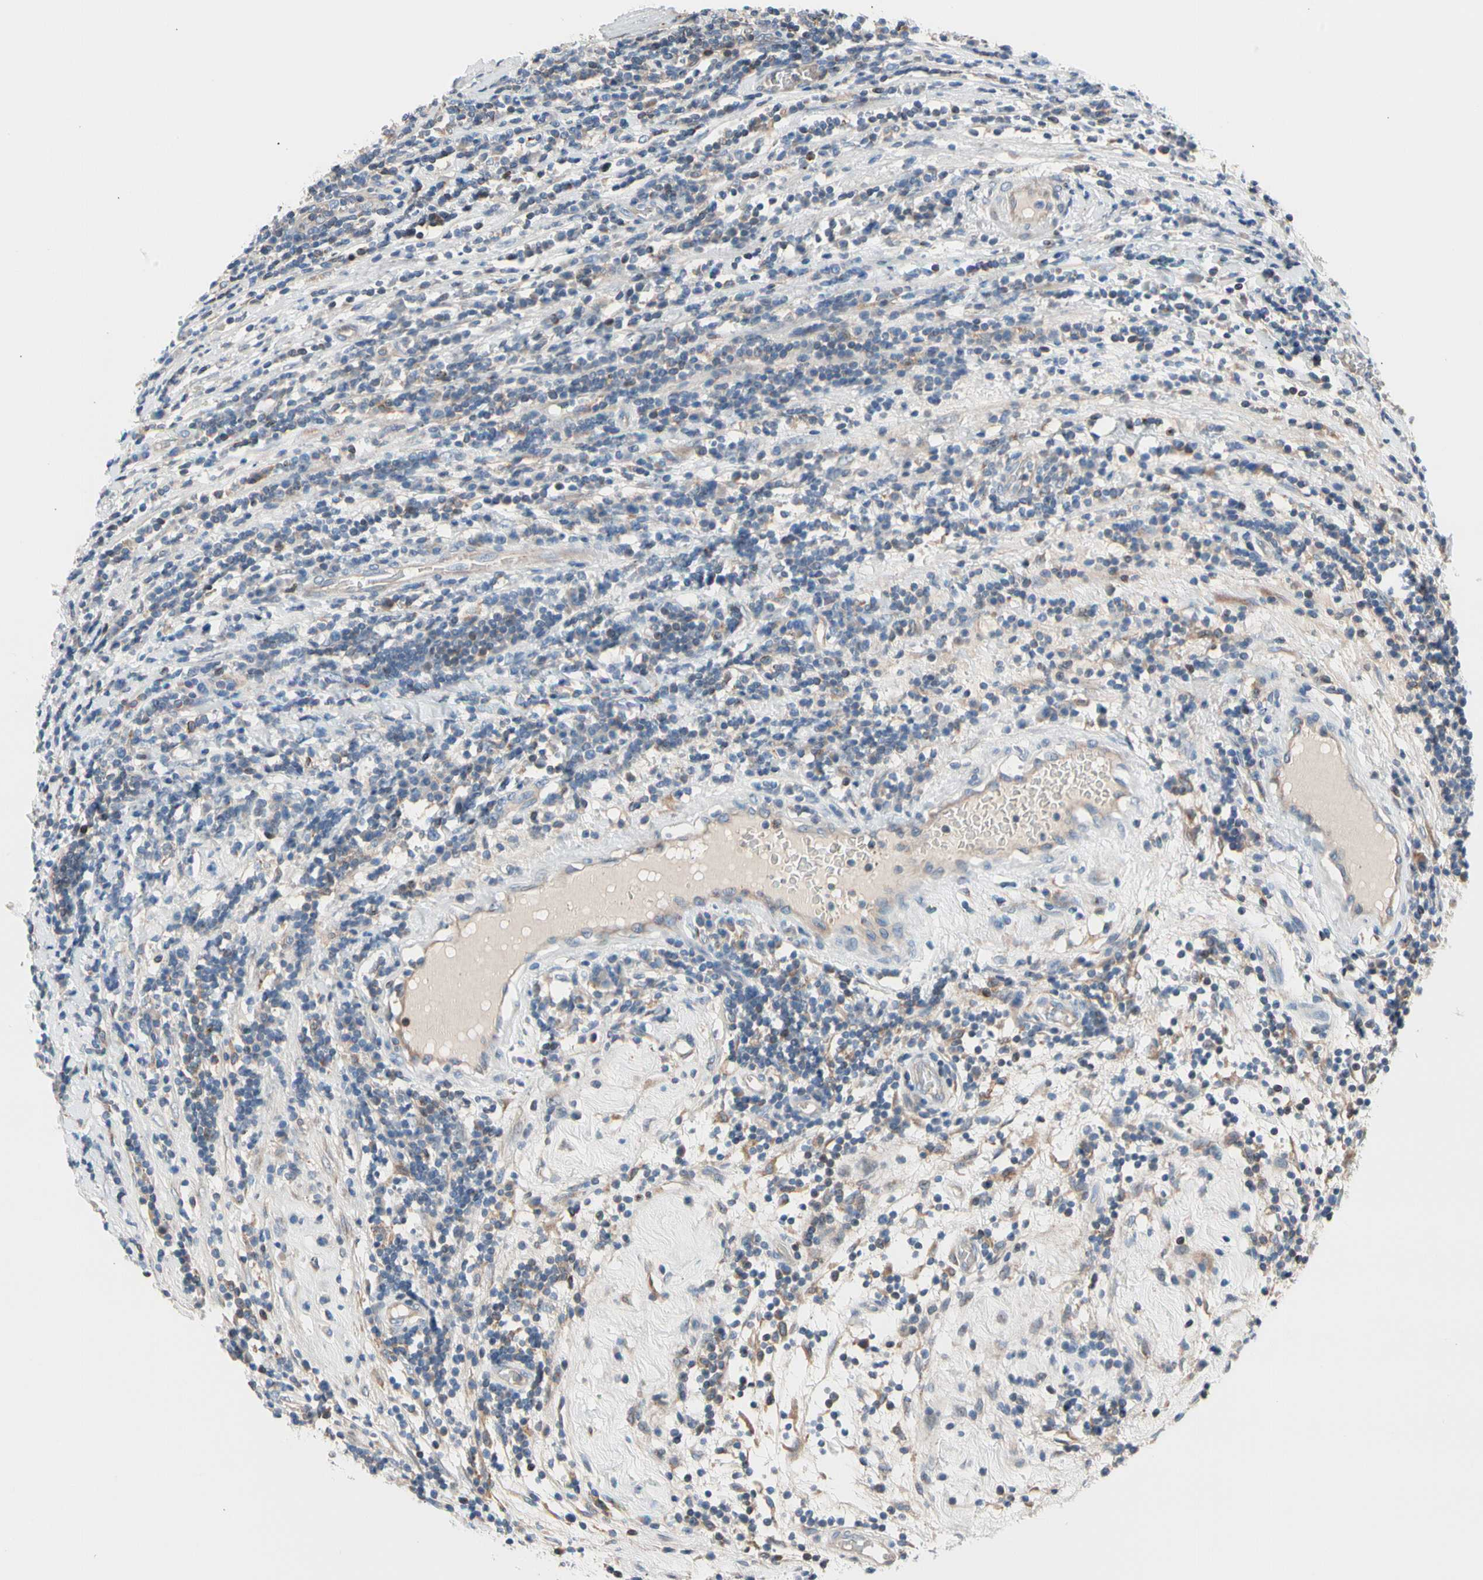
{"staining": {"intensity": "negative", "quantity": "none", "location": "none"}, "tissue": "testis cancer", "cell_type": "Tumor cells", "image_type": "cancer", "snomed": [{"axis": "morphology", "description": "Seminoma, NOS"}, {"axis": "topography", "description": "Testis"}], "caption": "A micrograph of human testis cancer (seminoma) is negative for staining in tumor cells.", "gene": "MAP3K3", "patient": {"sex": "male", "age": 43}}